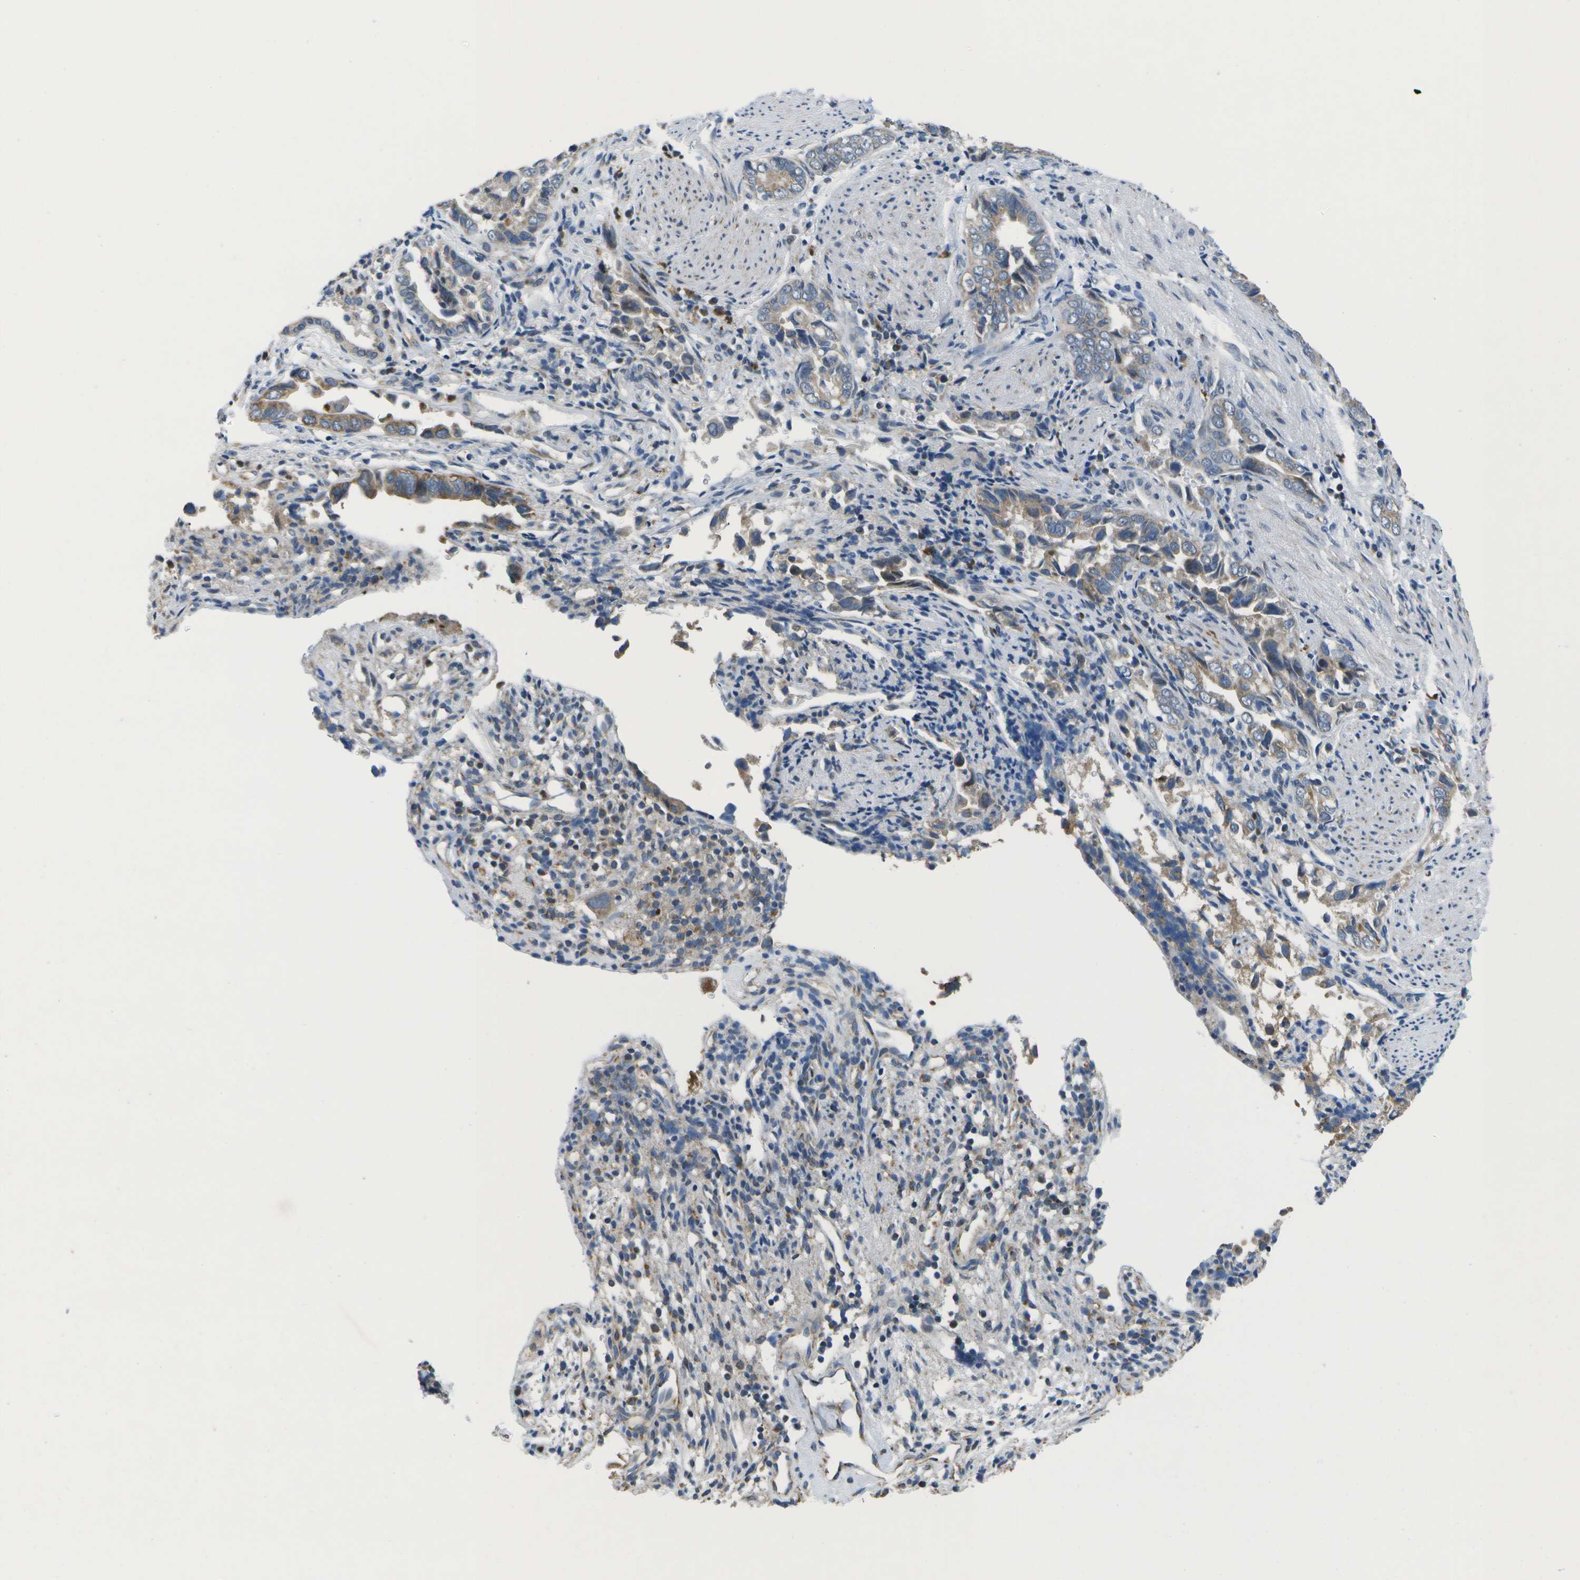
{"staining": {"intensity": "moderate", "quantity": "<25%", "location": "cytoplasmic/membranous"}, "tissue": "liver cancer", "cell_type": "Tumor cells", "image_type": "cancer", "snomed": [{"axis": "morphology", "description": "Cholangiocarcinoma"}, {"axis": "topography", "description": "Liver"}], "caption": "There is low levels of moderate cytoplasmic/membranous positivity in tumor cells of liver cholangiocarcinoma, as demonstrated by immunohistochemical staining (brown color).", "gene": "GALNT15", "patient": {"sex": "female", "age": 79}}